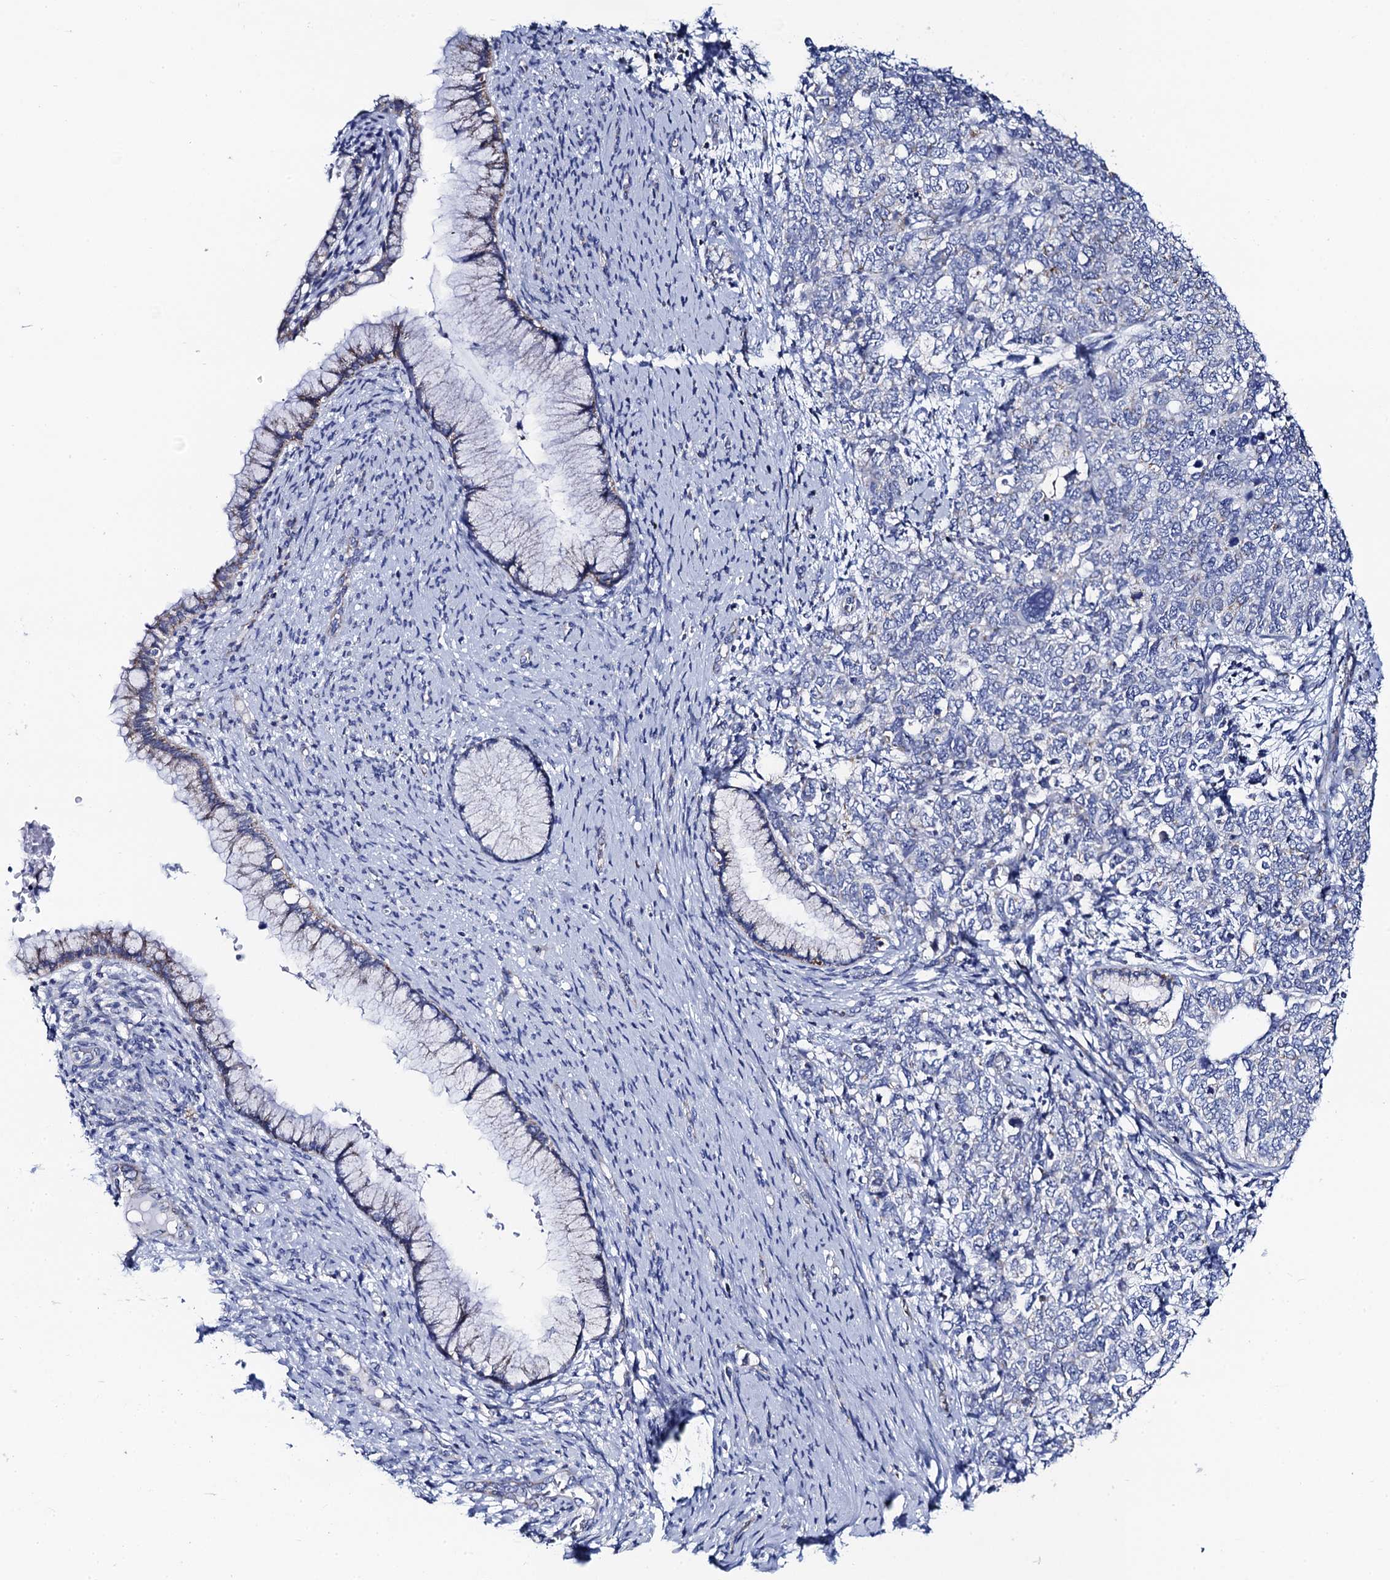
{"staining": {"intensity": "negative", "quantity": "none", "location": "none"}, "tissue": "cervical cancer", "cell_type": "Tumor cells", "image_type": "cancer", "snomed": [{"axis": "morphology", "description": "Squamous cell carcinoma, NOS"}, {"axis": "topography", "description": "Cervix"}], "caption": "DAB immunohistochemical staining of human cervical cancer exhibits no significant positivity in tumor cells.", "gene": "ACADSB", "patient": {"sex": "female", "age": 63}}